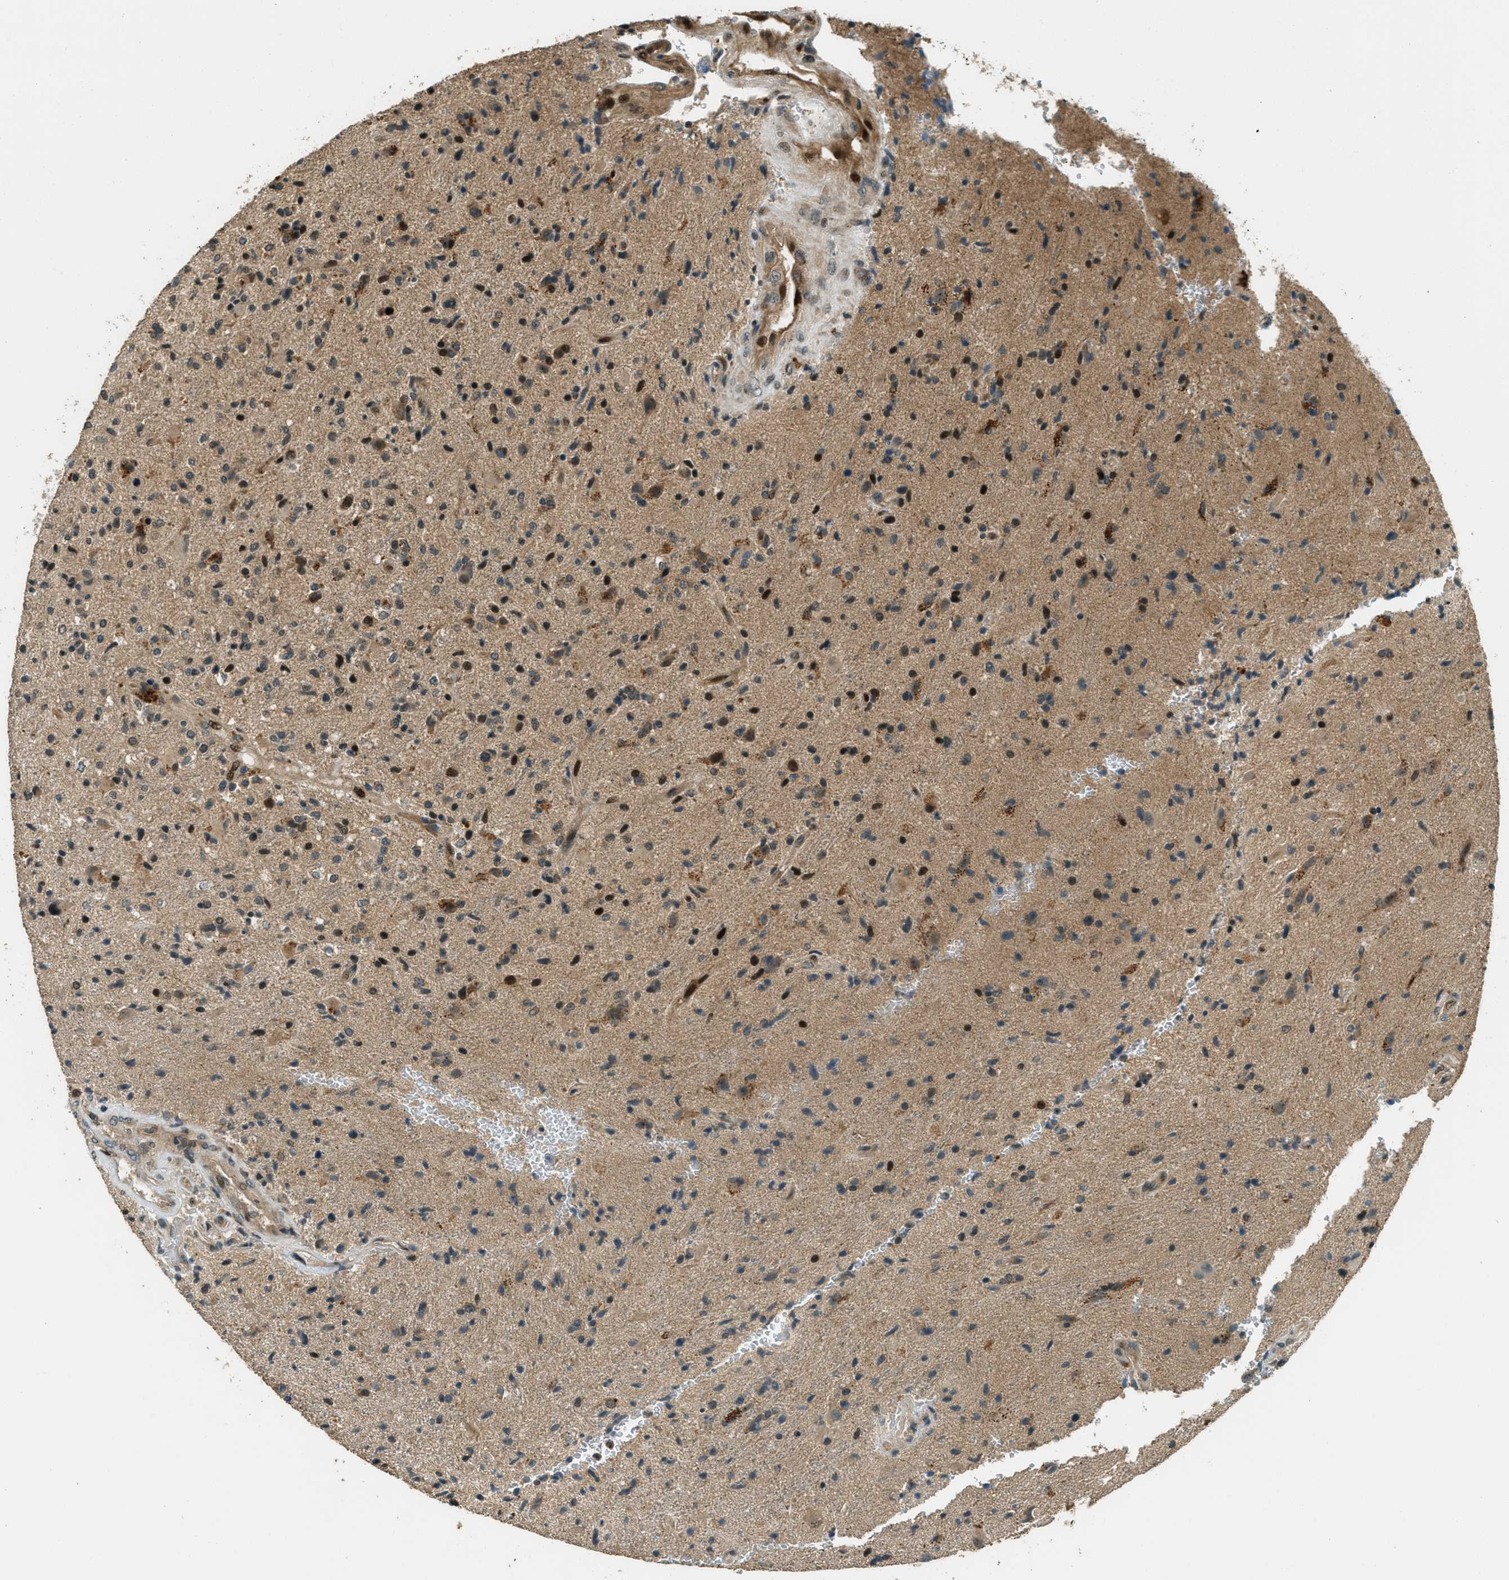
{"staining": {"intensity": "strong", "quantity": "25%-75%", "location": "cytoplasmic/membranous,nuclear"}, "tissue": "glioma", "cell_type": "Tumor cells", "image_type": "cancer", "snomed": [{"axis": "morphology", "description": "Glioma, malignant, High grade"}, {"axis": "topography", "description": "Brain"}], "caption": "Human malignant glioma (high-grade) stained with a protein marker displays strong staining in tumor cells.", "gene": "PTPN23", "patient": {"sex": "male", "age": 72}}